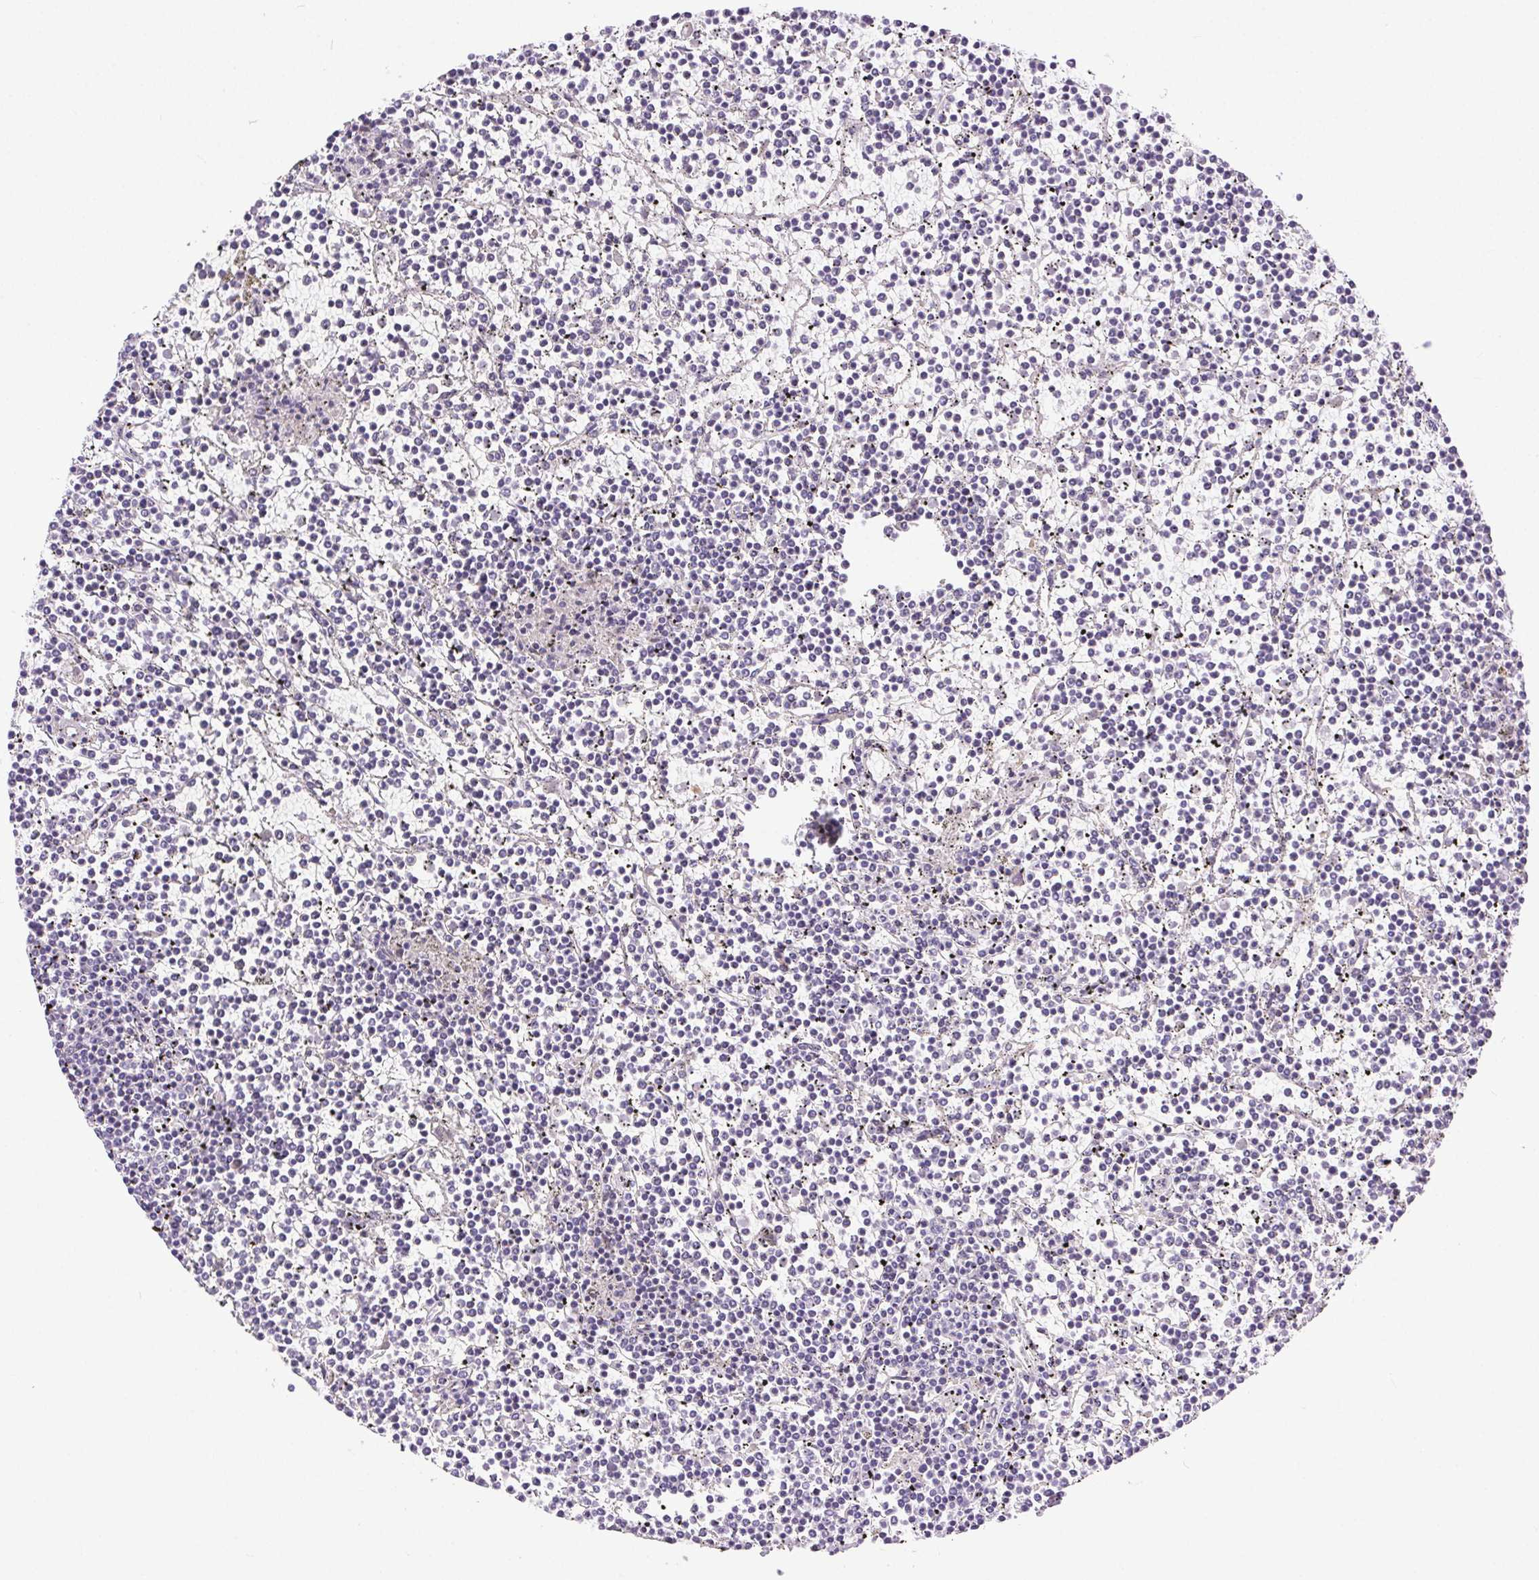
{"staining": {"intensity": "negative", "quantity": "none", "location": "none"}, "tissue": "lymphoma", "cell_type": "Tumor cells", "image_type": "cancer", "snomed": [{"axis": "morphology", "description": "Malignant lymphoma, non-Hodgkin's type, Low grade"}, {"axis": "topography", "description": "Spleen"}], "caption": "Immunohistochemistry (IHC) photomicrograph of neoplastic tissue: human malignant lymphoma, non-Hodgkin's type (low-grade) stained with DAB exhibits no significant protein expression in tumor cells.", "gene": "SYT11", "patient": {"sex": "female", "age": 19}}